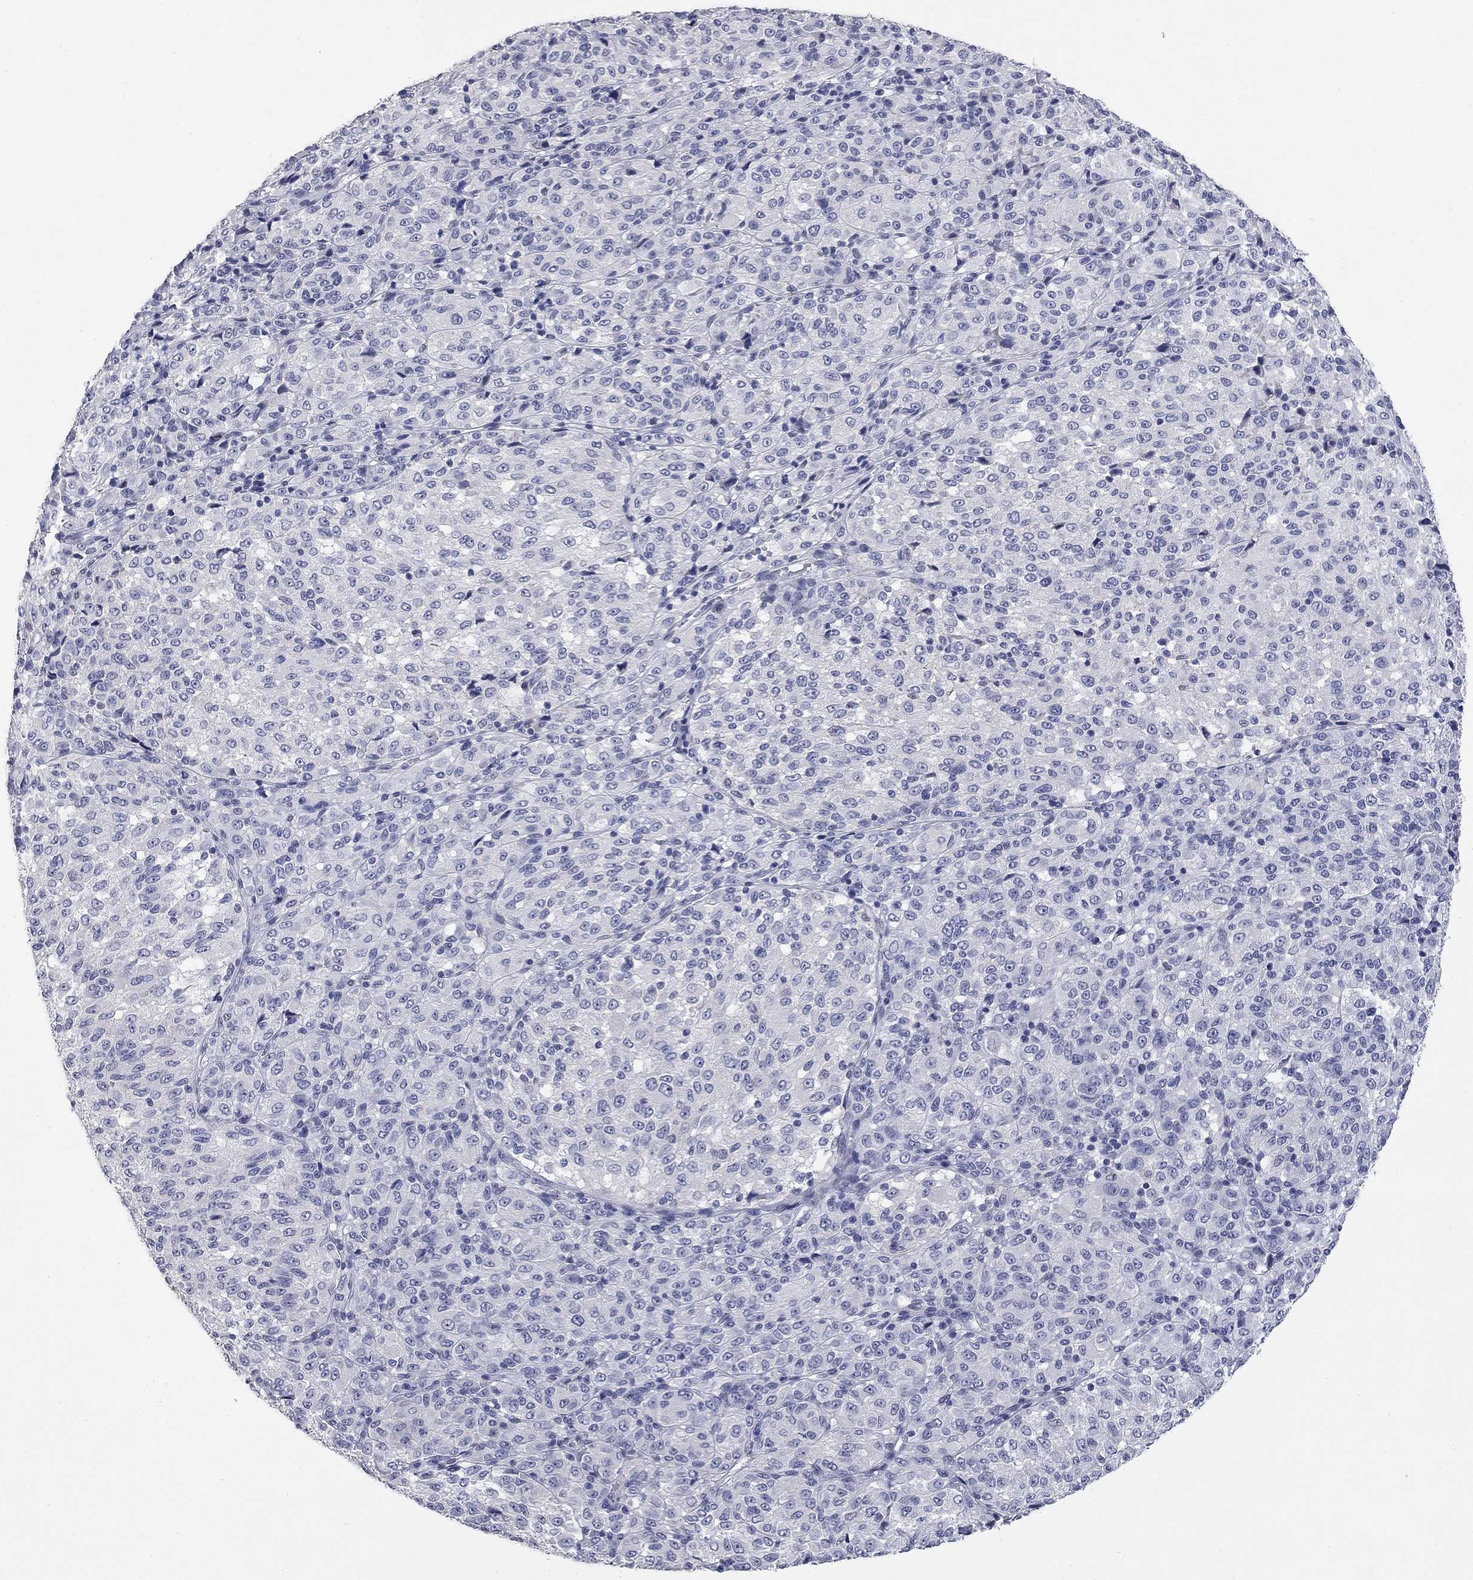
{"staining": {"intensity": "negative", "quantity": "none", "location": "none"}, "tissue": "melanoma", "cell_type": "Tumor cells", "image_type": "cancer", "snomed": [{"axis": "morphology", "description": "Malignant melanoma, Metastatic site"}, {"axis": "topography", "description": "Brain"}], "caption": "Human melanoma stained for a protein using IHC demonstrates no staining in tumor cells.", "gene": "SLC51A", "patient": {"sex": "female", "age": 56}}